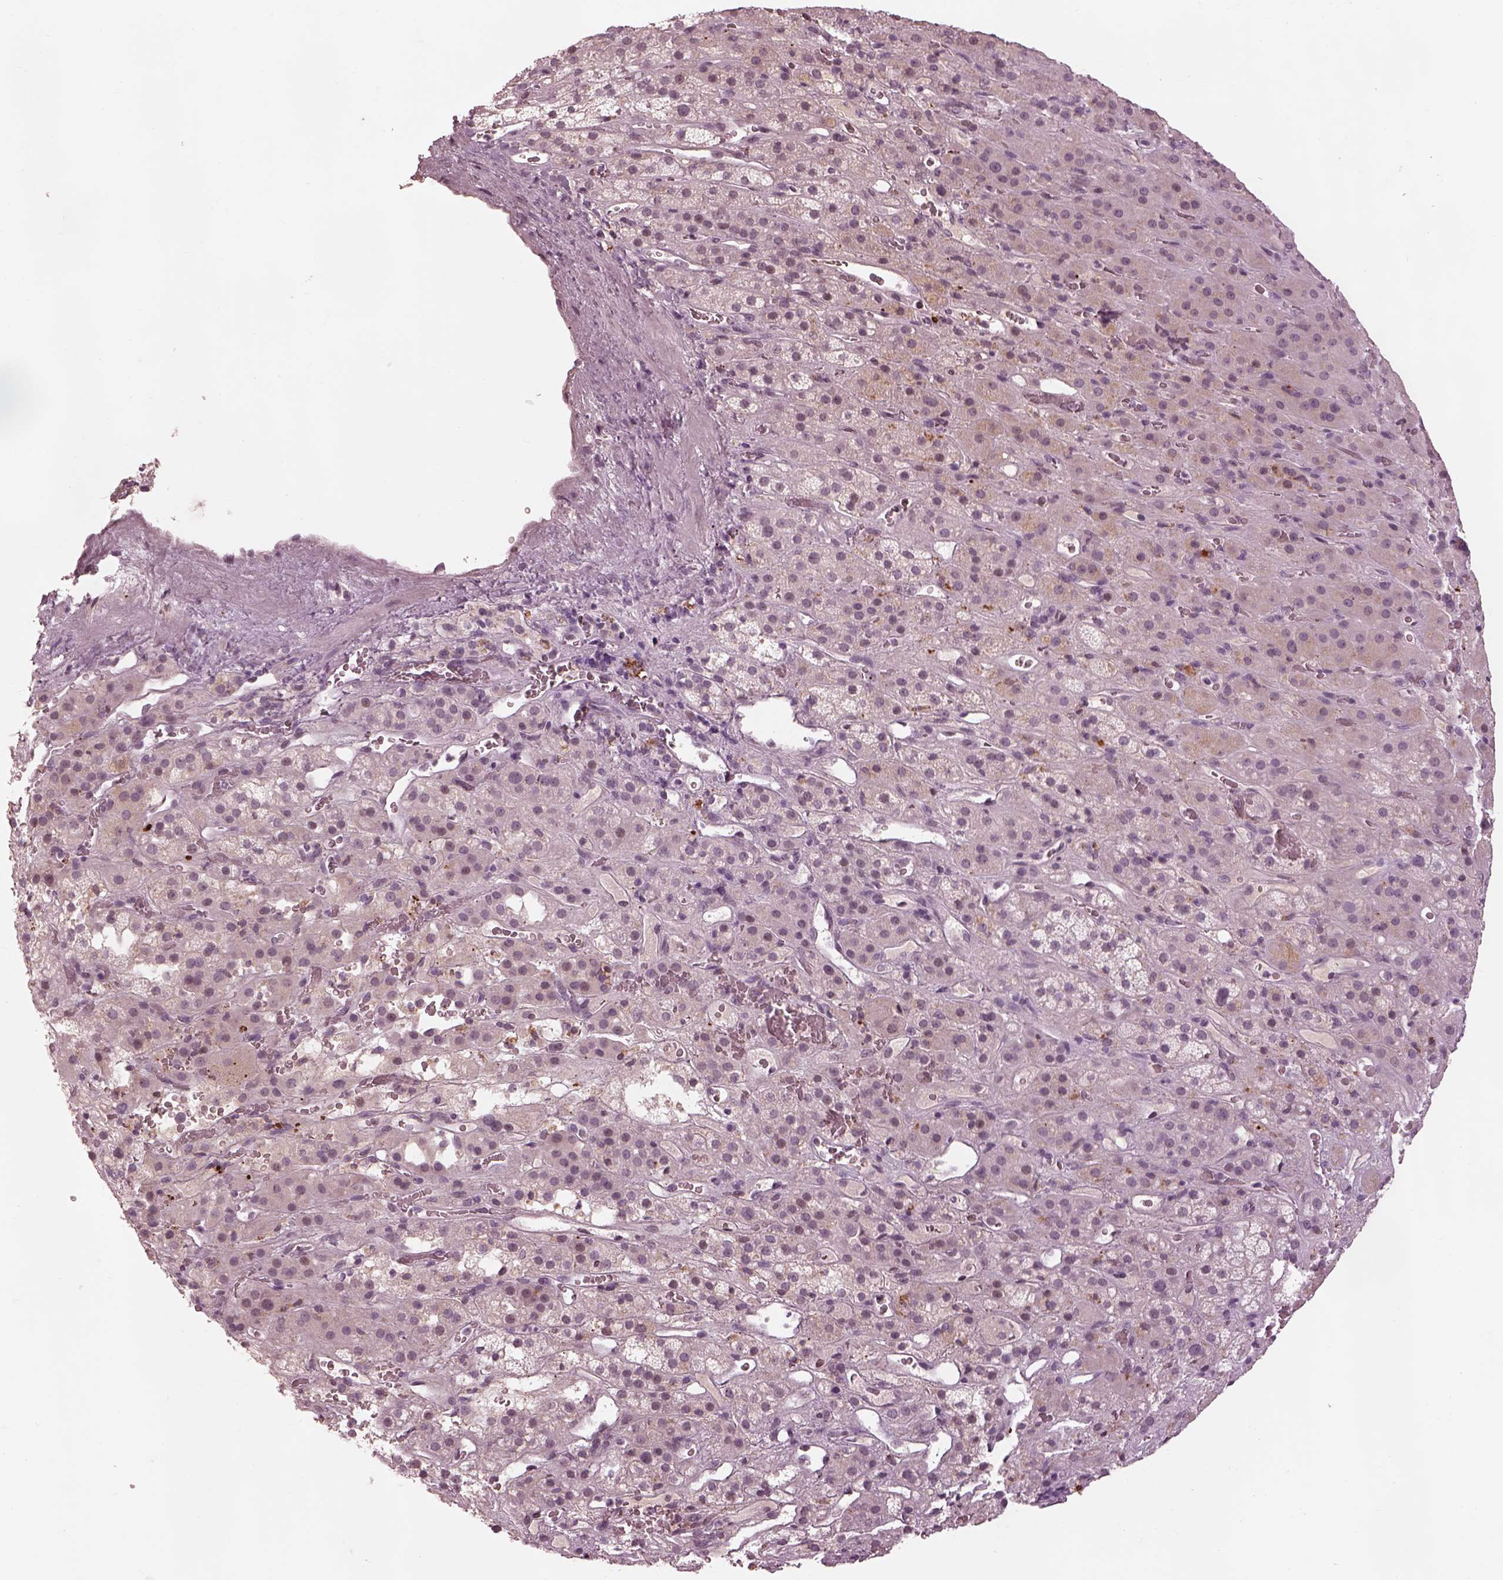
{"staining": {"intensity": "negative", "quantity": "none", "location": "none"}, "tissue": "adrenal gland", "cell_type": "Glandular cells", "image_type": "normal", "snomed": [{"axis": "morphology", "description": "Normal tissue, NOS"}, {"axis": "topography", "description": "Adrenal gland"}], "caption": "Adrenal gland was stained to show a protein in brown. There is no significant positivity in glandular cells. (DAB (3,3'-diaminobenzidine) immunohistochemistry, high magnification).", "gene": "KCNA2", "patient": {"sex": "male", "age": 57}}